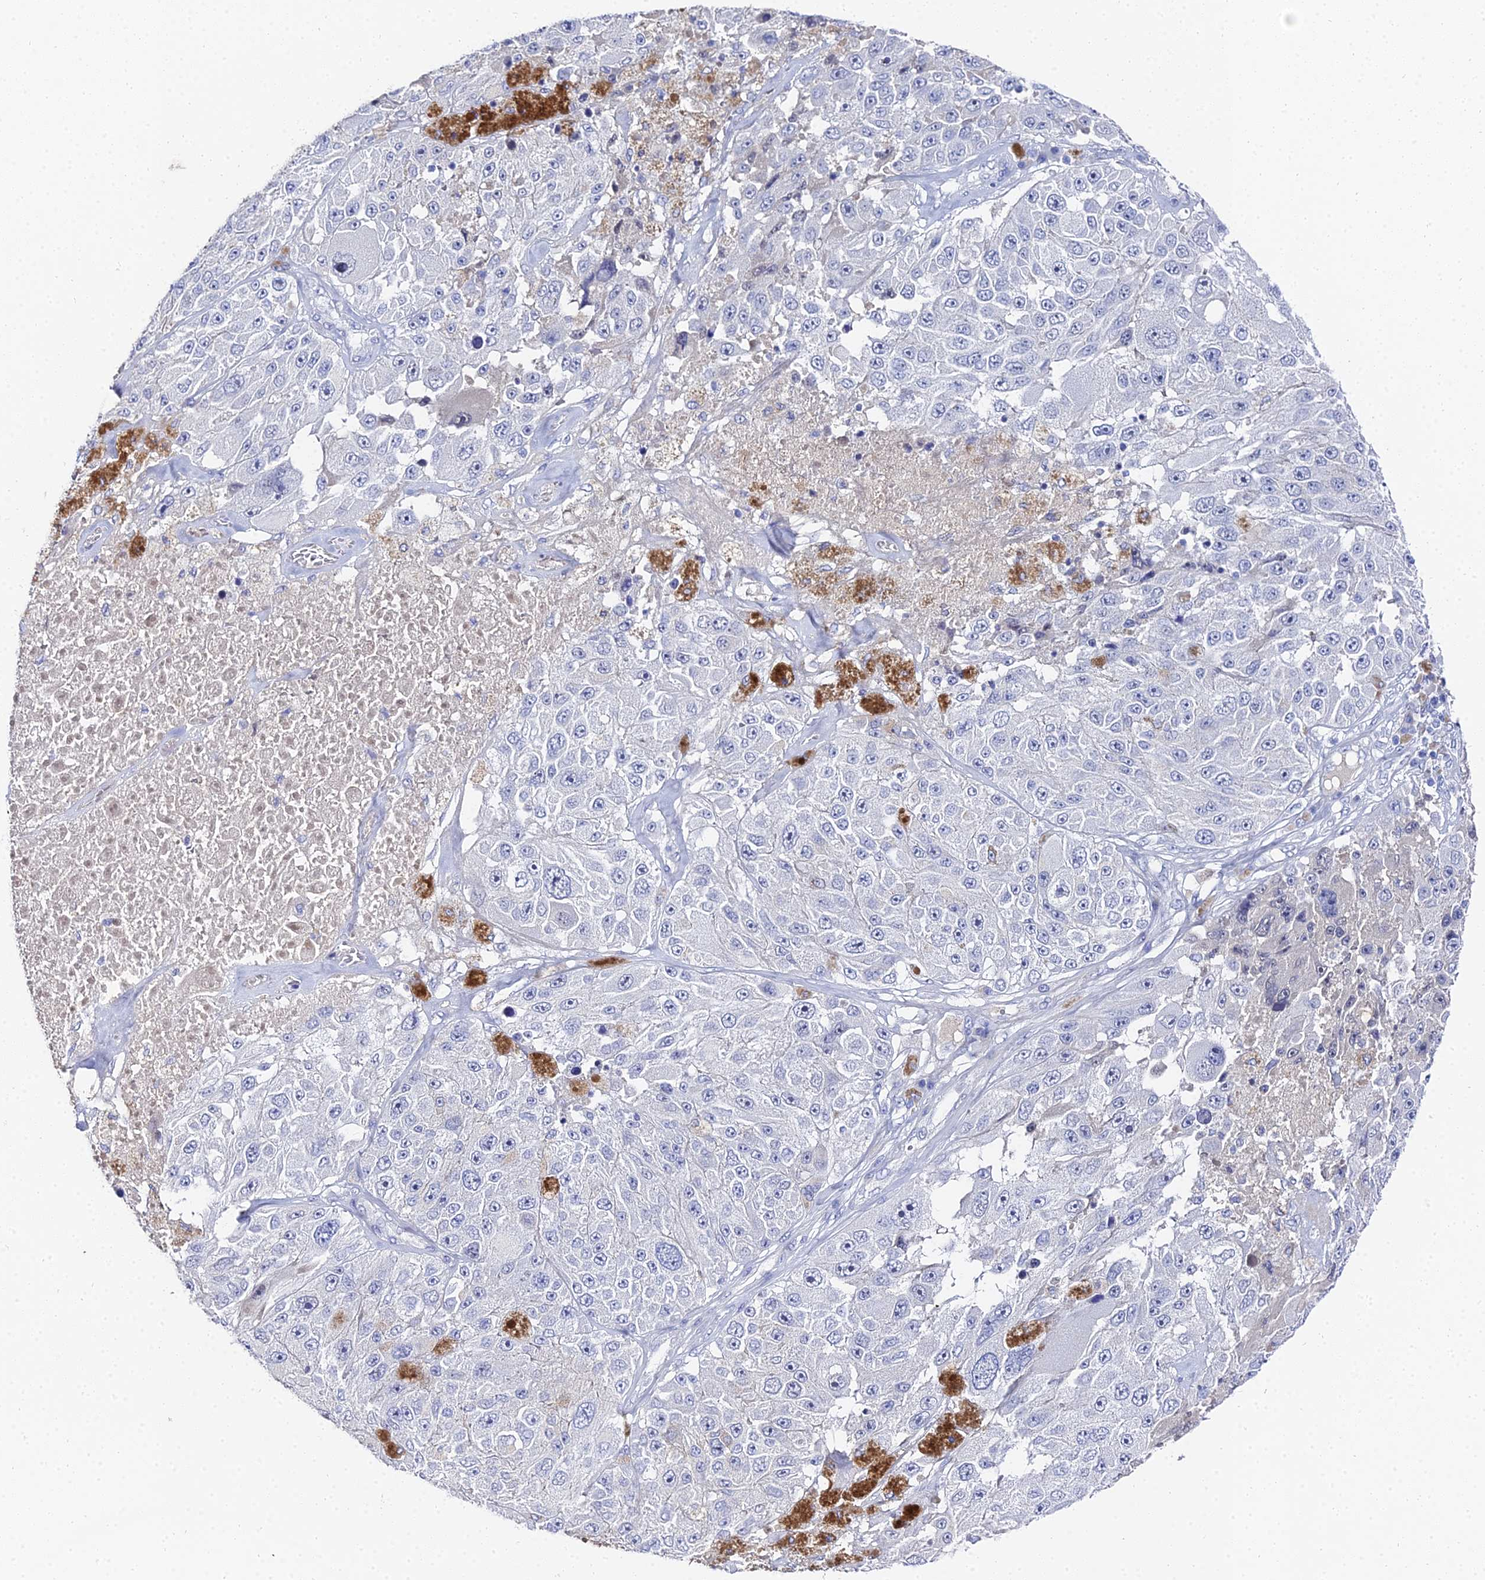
{"staining": {"intensity": "negative", "quantity": "none", "location": "none"}, "tissue": "melanoma", "cell_type": "Tumor cells", "image_type": "cancer", "snomed": [{"axis": "morphology", "description": "Malignant melanoma, Metastatic site"}, {"axis": "topography", "description": "Lymph node"}], "caption": "IHC of malignant melanoma (metastatic site) demonstrates no staining in tumor cells.", "gene": "KRT17", "patient": {"sex": "male", "age": 62}}